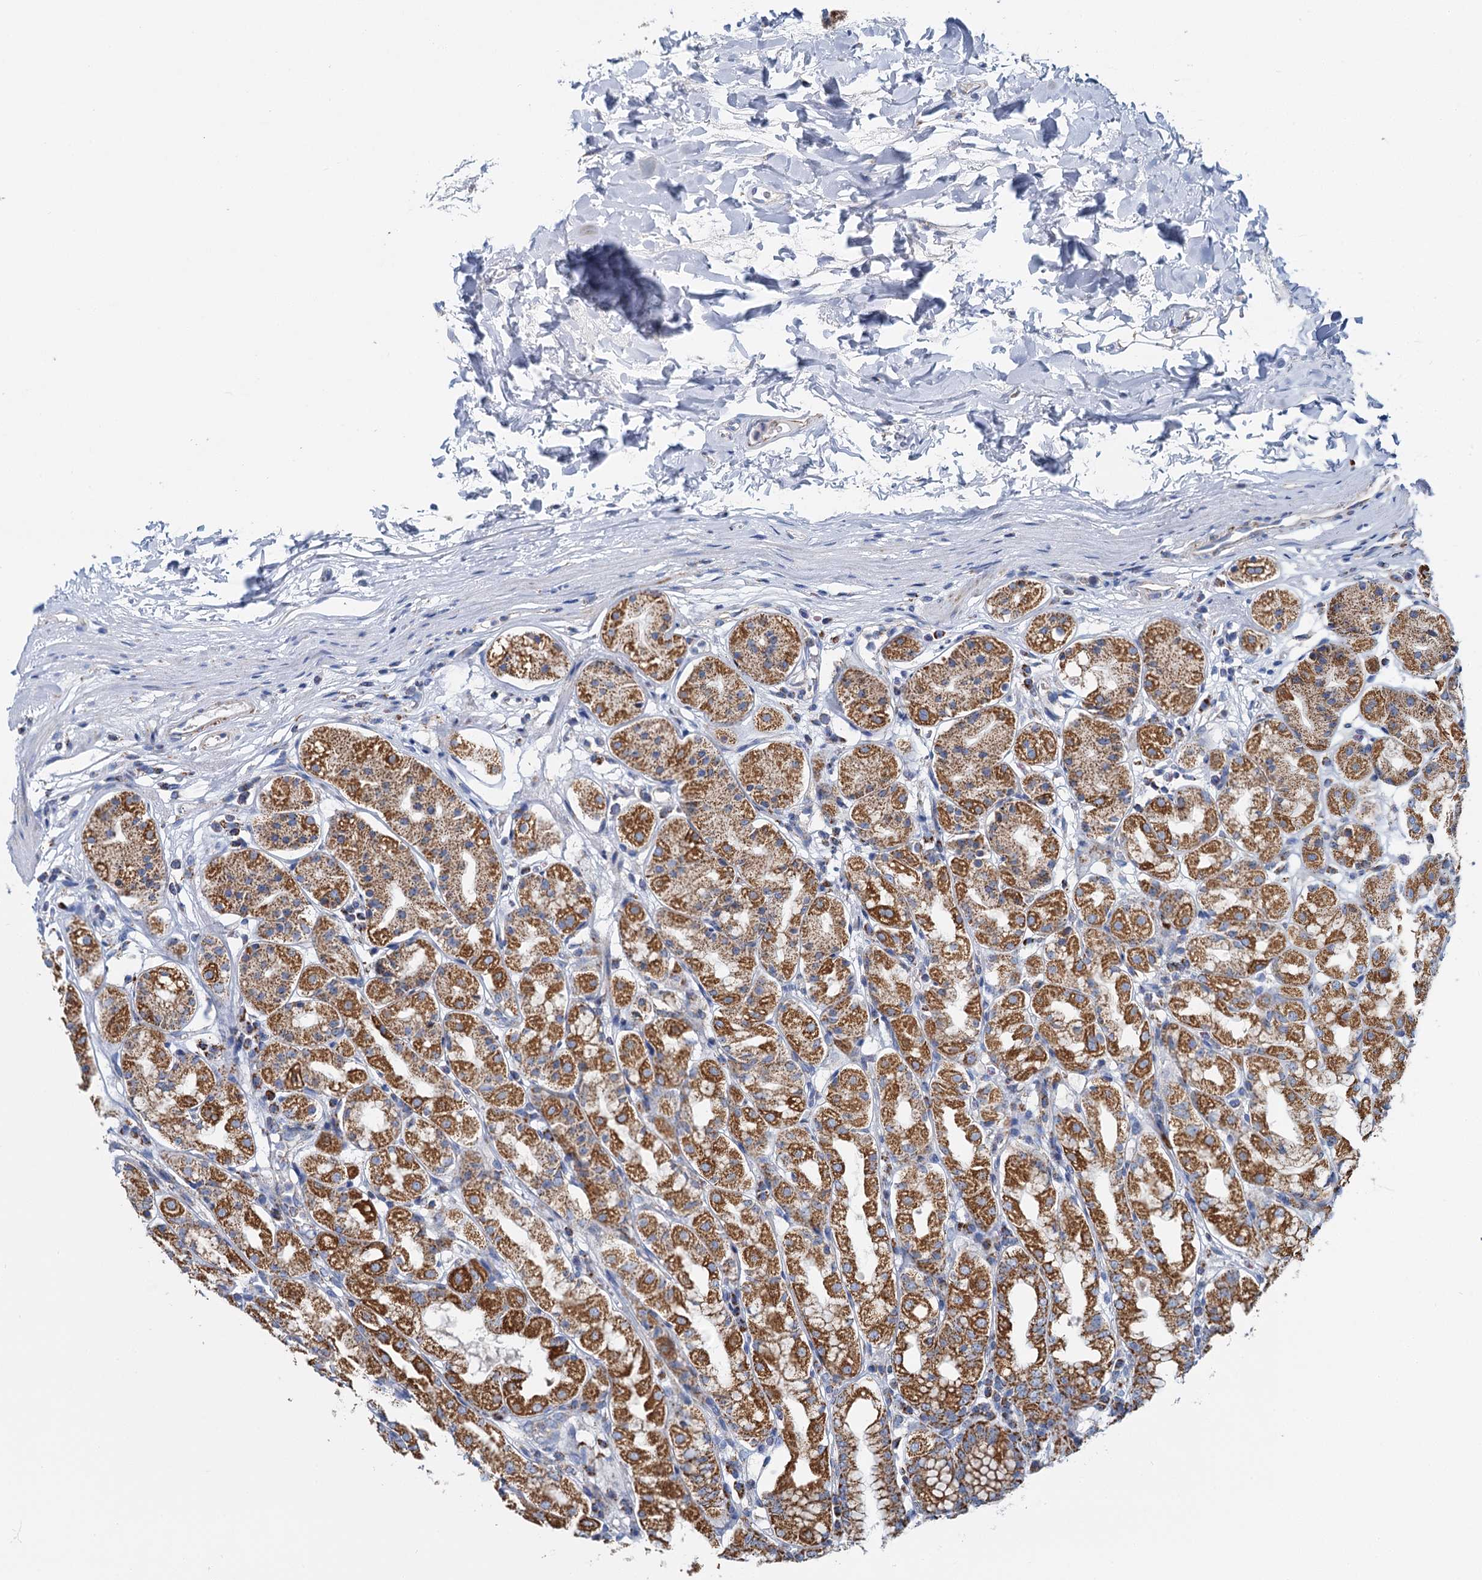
{"staining": {"intensity": "moderate", "quantity": ">75%", "location": "cytoplasmic/membranous"}, "tissue": "stomach", "cell_type": "Glandular cells", "image_type": "normal", "snomed": [{"axis": "morphology", "description": "Normal tissue, NOS"}, {"axis": "topography", "description": "Stomach"}, {"axis": "topography", "description": "Stomach, lower"}], "caption": "Immunohistochemical staining of normal human stomach reveals >75% levels of moderate cytoplasmic/membranous protein staining in approximately >75% of glandular cells. (brown staining indicates protein expression, while blue staining denotes nuclei).", "gene": "CCP110", "patient": {"sex": "female", "age": 56}}